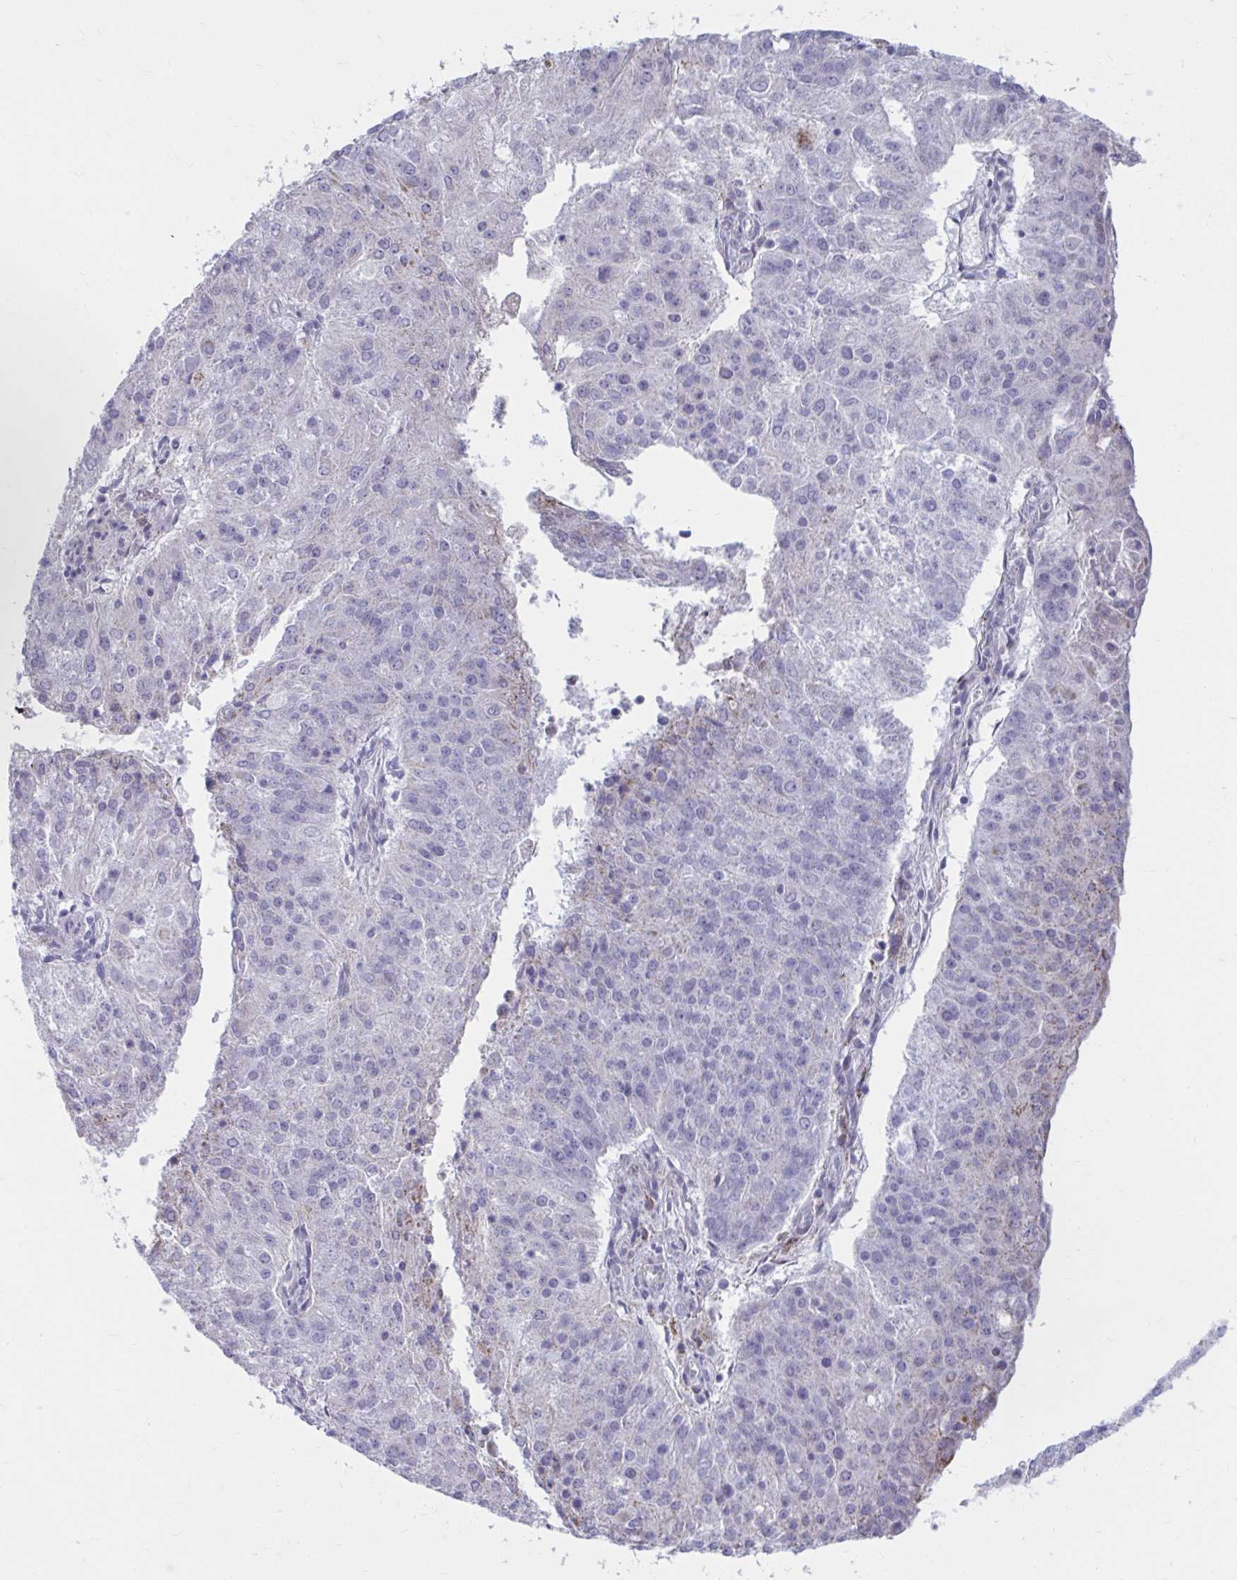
{"staining": {"intensity": "negative", "quantity": "none", "location": "none"}, "tissue": "endometrial cancer", "cell_type": "Tumor cells", "image_type": "cancer", "snomed": [{"axis": "morphology", "description": "Adenocarcinoma, NOS"}, {"axis": "topography", "description": "Endometrium"}], "caption": "The immunohistochemistry micrograph has no significant staining in tumor cells of endometrial adenocarcinoma tissue. The staining is performed using DAB brown chromogen with nuclei counter-stained in using hematoxylin.", "gene": "MSMO1", "patient": {"sex": "female", "age": 82}}